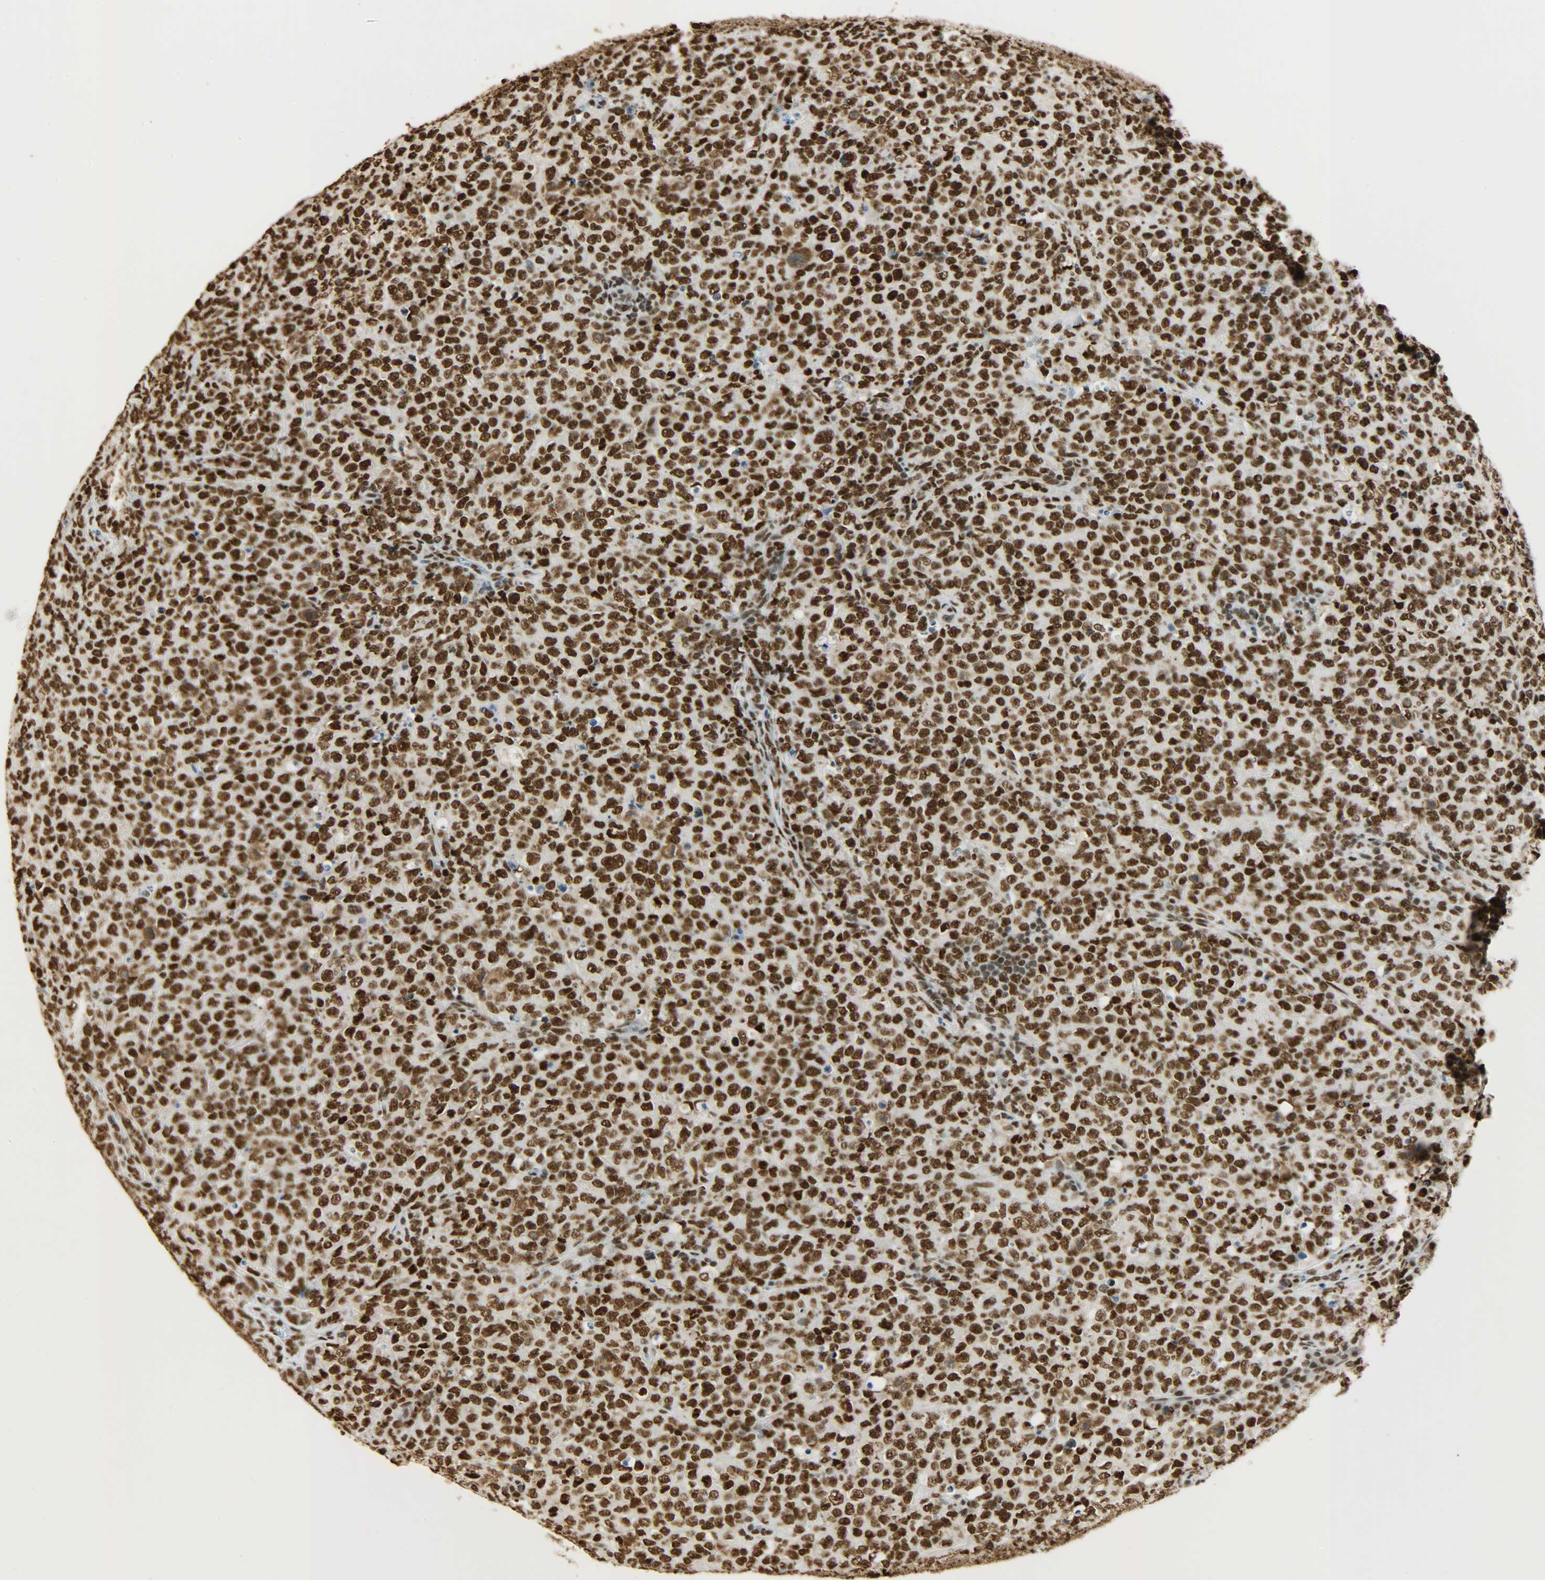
{"staining": {"intensity": "strong", "quantity": ">75%", "location": "nuclear"}, "tissue": "lymphoma", "cell_type": "Tumor cells", "image_type": "cancer", "snomed": [{"axis": "morphology", "description": "Malignant lymphoma, non-Hodgkin's type, High grade"}, {"axis": "topography", "description": "Tonsil"}], "caption": "Lymphoma stained with DAB (3,3'-diaminobenzidine) IHC reveals high levels of strong nuclear expression in about >75% of tumor cells.", "gene": "KHDRBS1", "patient": {"sex": "female", "age": 36}}